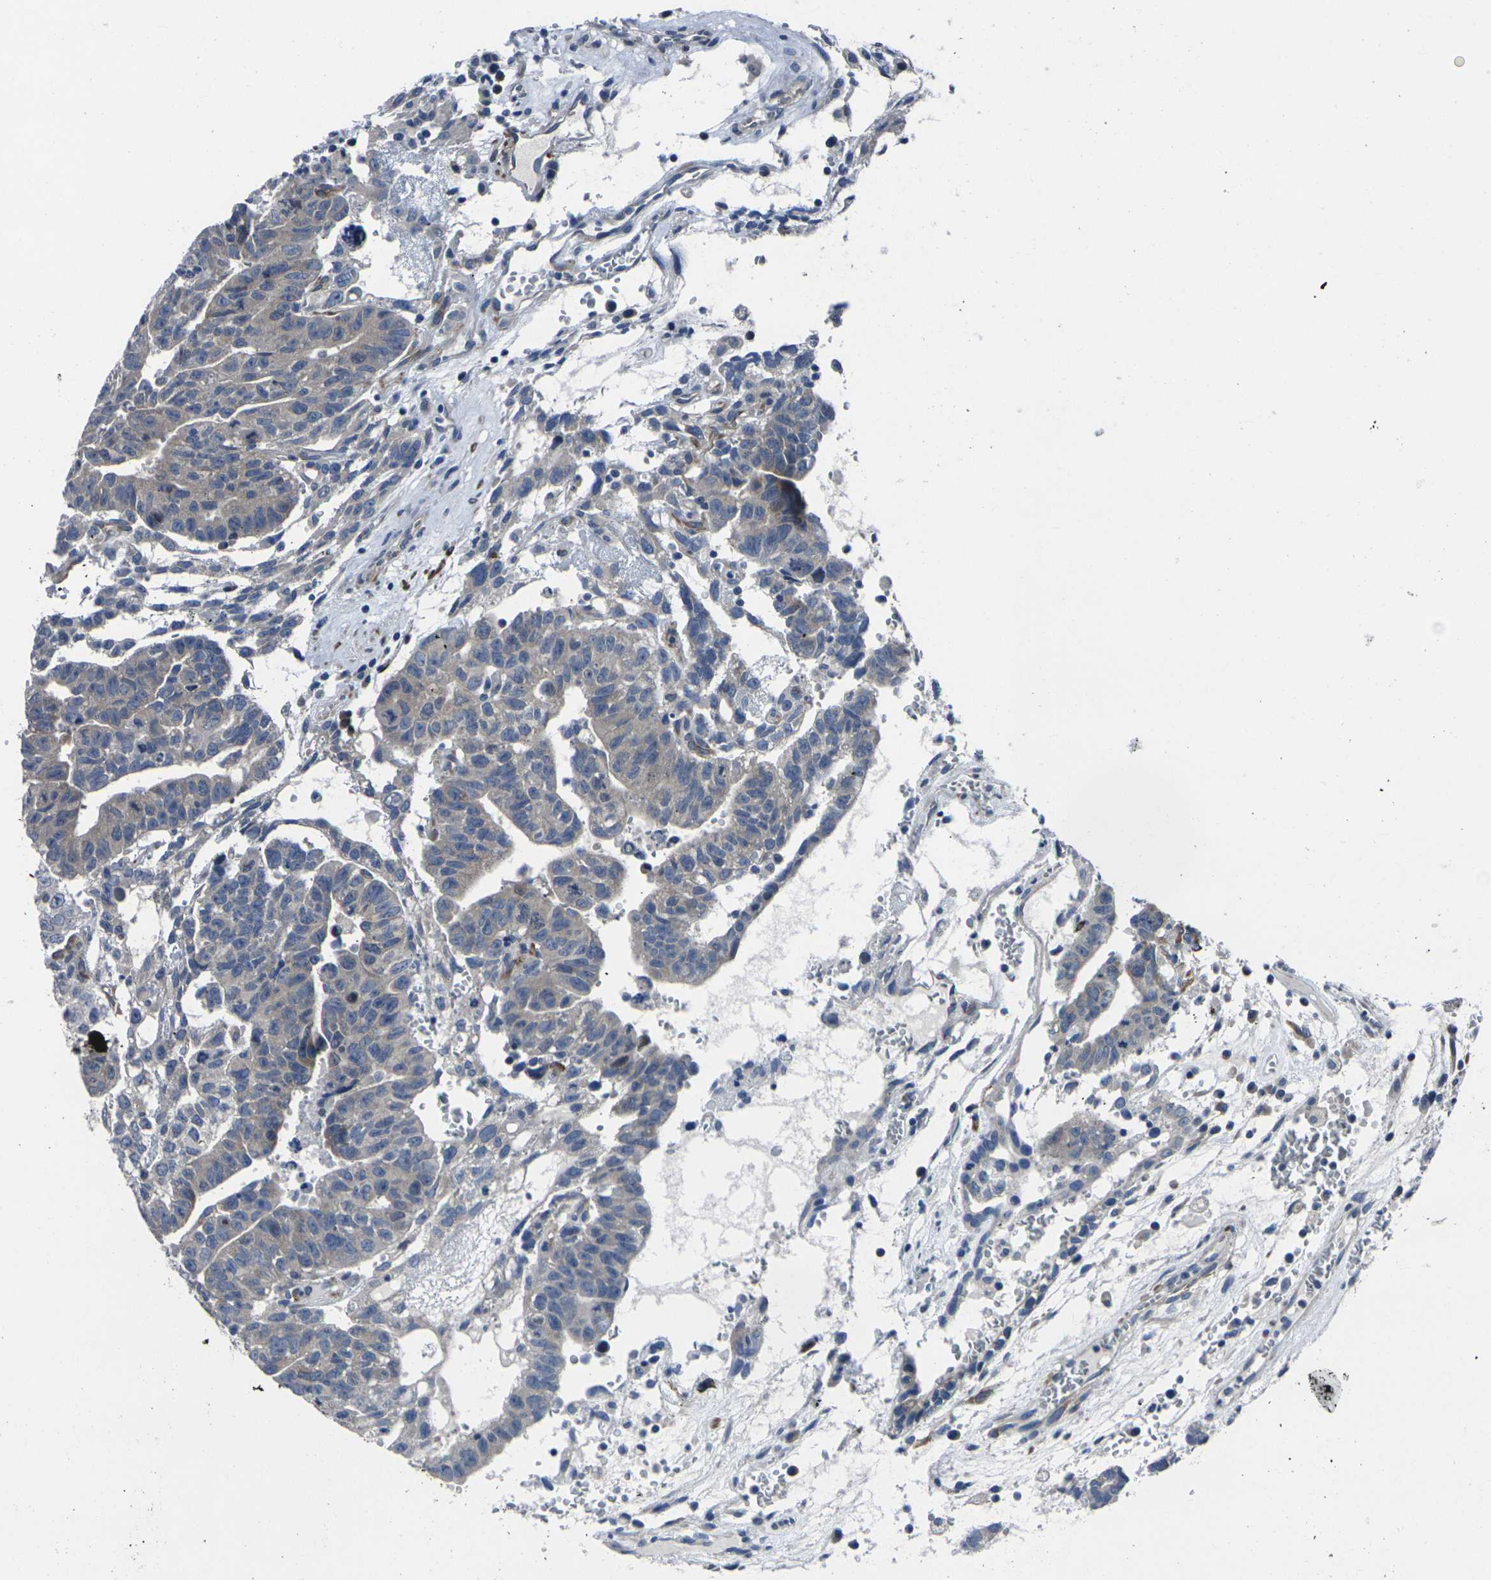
{"staining": {"intensity": "negative", "quantity": "none", "location": "none"}, "tissue": "testis cancer", "cell_type": "Tumor cells", "image_type": "cancer", "snomed": [{"axis": "morphology", "description": "Seminoma, NOS"}, {"axis": "morphology", "description": "Carcinoma, Embryonal, NOS"}, {"axis": "topography", "description": "Testis"}], "caption": "This photomicrograph is of testis cancer (seminoma) stained with immunohistochemistry to label a protein in brown with the nuclei are counter-stained blue. There is no positivity in tumor cells.", "gene": "CYP2C8", "patient": {"sex": "male", "age": 52}}